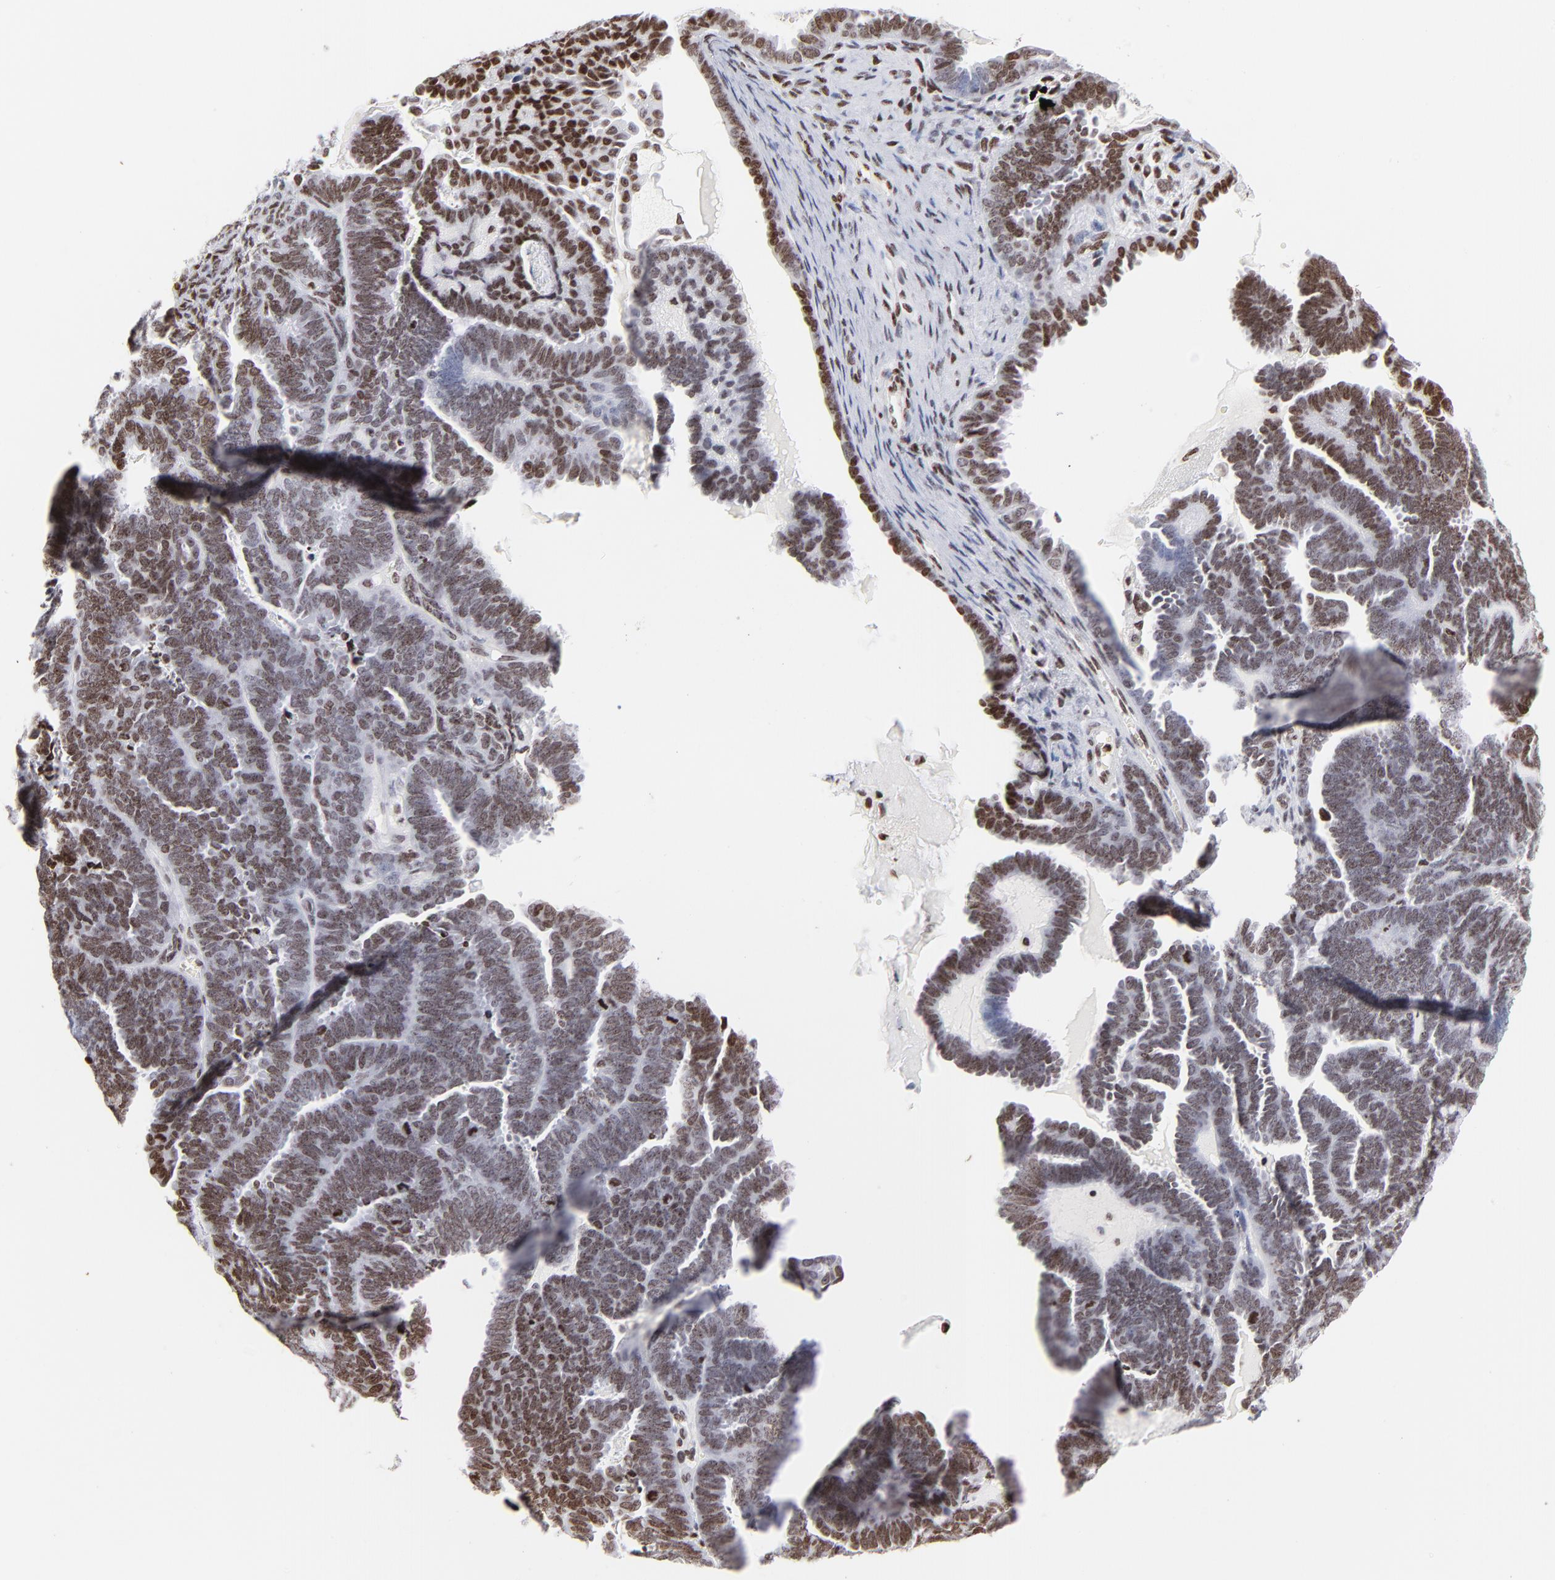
{"staining": {"intensity": "strong", "quantity": ">75%", "location": "nuclear"}, "tissue": "endometrial cancer", "cell_type": "Tumor cells", "image_type": "cancer", "snomed": [{"axis": "morphology", "description": "Neoplasm, malignant, NOS"}, {"axis": "topography", "description": "Endometrium"}], "caption": "Protein staining shows strong nuclear expression in approximately >75% of tumor cells in neoplasm (malignant) (endometrial). Nuclei are stained in blue.", "gene": "RTL4", "patient": {"sex": "female", "age": 74}}